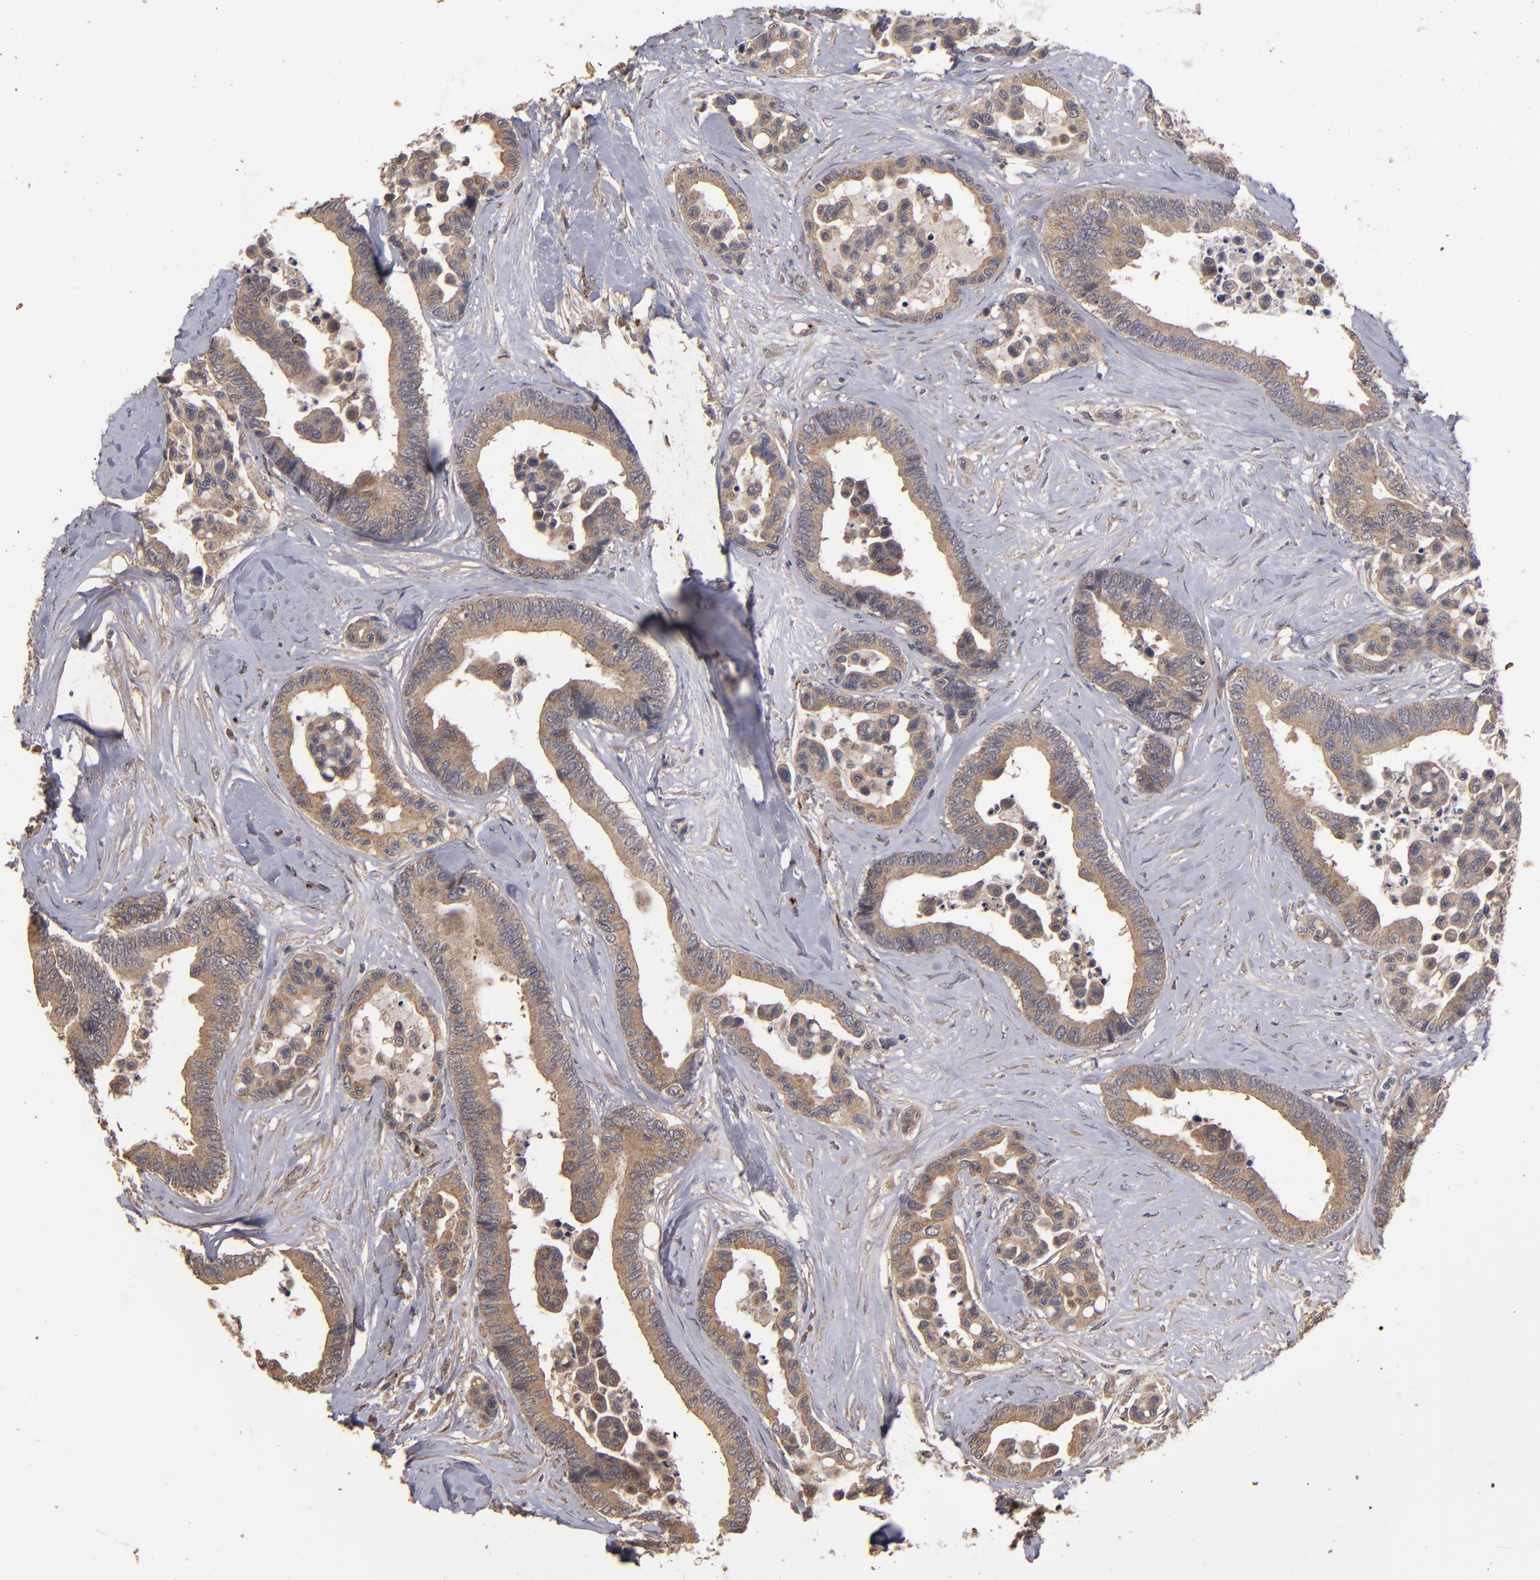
{"staining": {"intensity": "strong", "quantity": ">75%", "location": "cytoplasmic/membranous"}, "tissue": "colorectal cancer", "cell_type": "Tumor cells", "image_type": "cancer", "snomed": [{"axis": "morphology", "description": "Adenocarcinoma, NOS"}, {"axis": "topography", "description": "Colon"}], "caption": "Human adenocarcinoma (colorectal) stained with a protein marker exhibits strong staining in tumor cells.", "gene": "DIPK2B", "patient": {"sex": "male", "age": 82}}